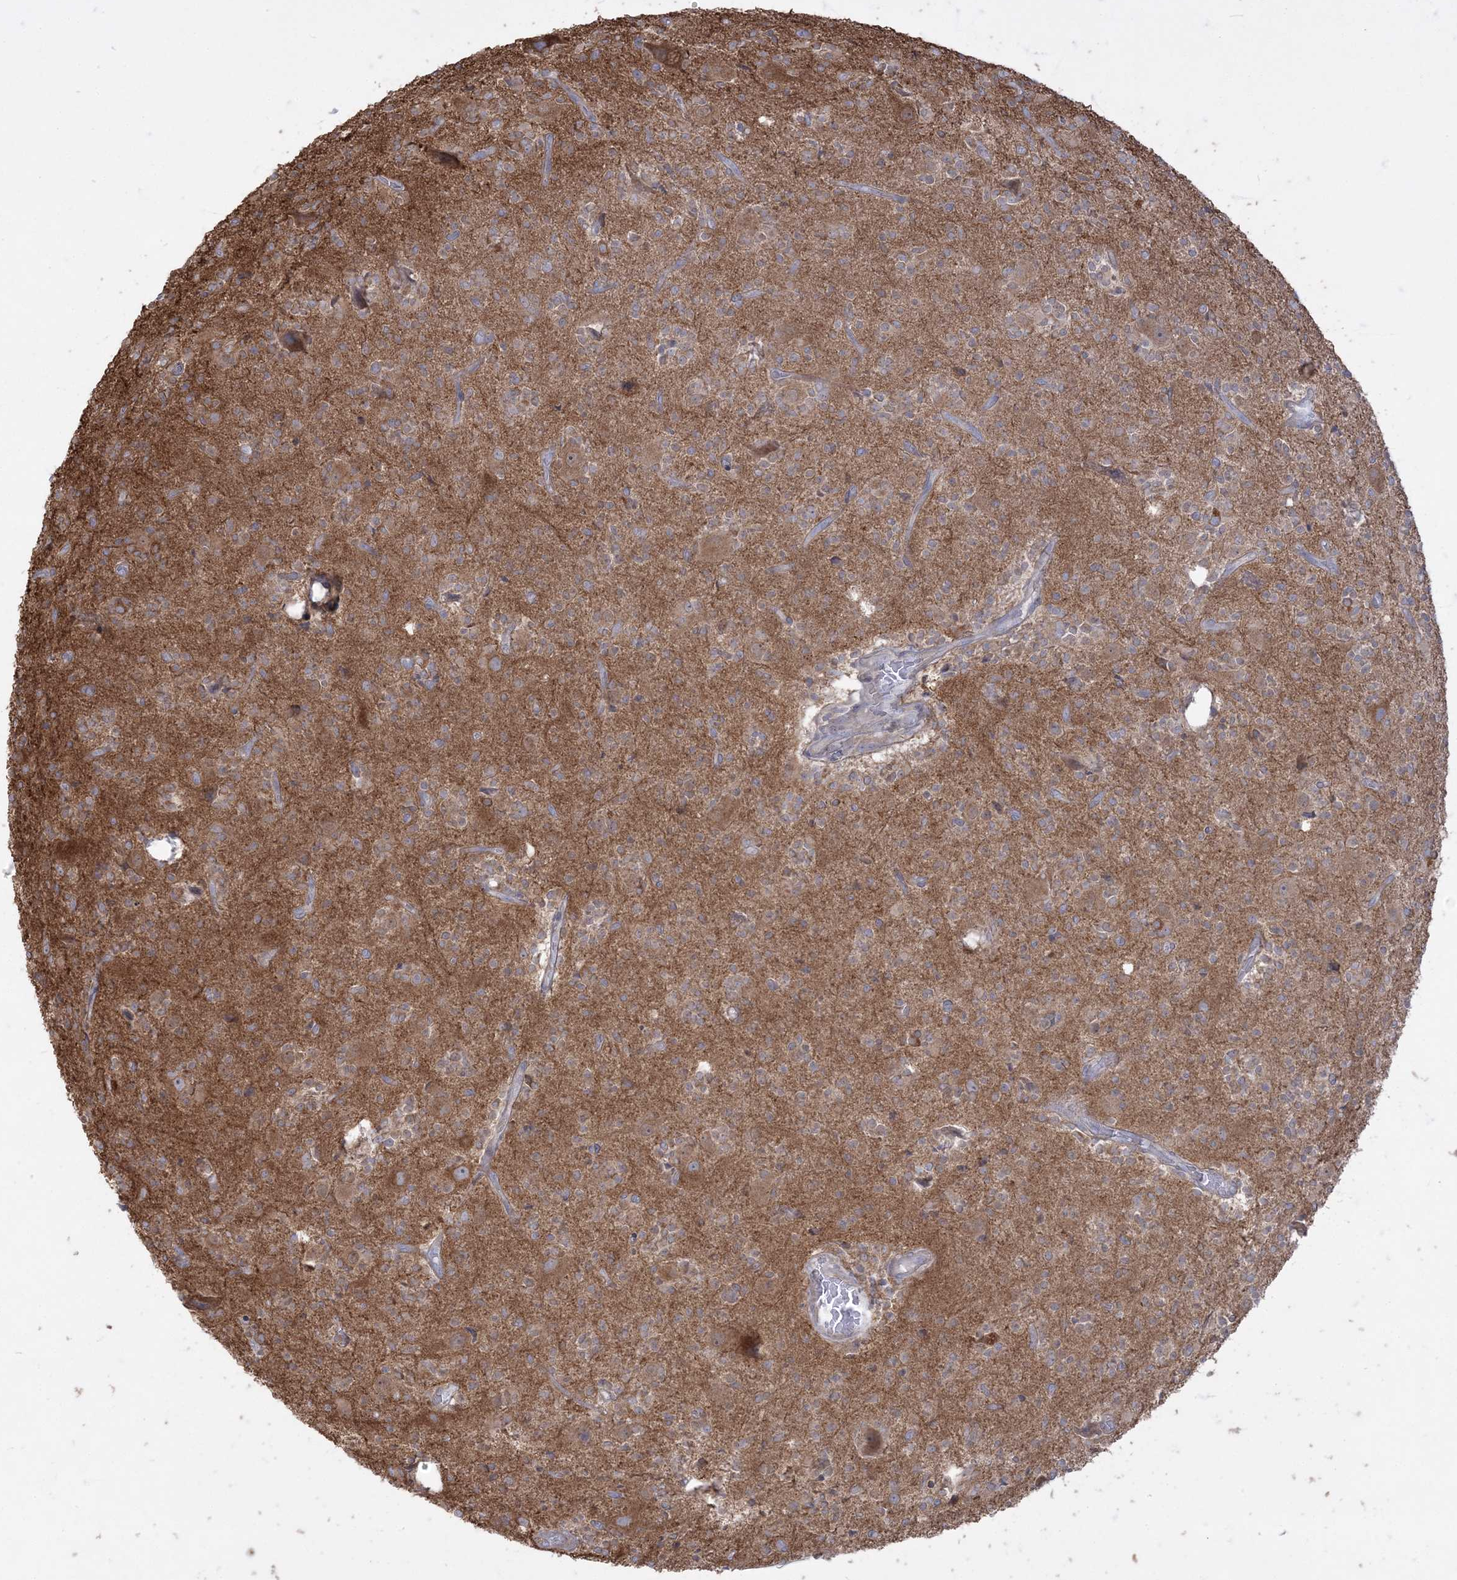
{"staining": {"intensity": "moderate", "quantity": ">75%", "location": "cytoplasmic/membranous"}, "tissue": "glioma", "cell_type": "Tumor cells", "image_type": "cancer", "snomed": [{"axis": "morphology", "description": "Glioma, malignant, High grade"}, {"axis": "topography", "description": "Brain"}], "caption": "Immunohistochemical staining of malignant glioma (high-grade) displays medium levels of moderate cytoplasmic/membranous protein expression in approximately >75% of tumor cells.", "gene": "ZC3H6", "patient": {"sex": "male", "age": 34}}